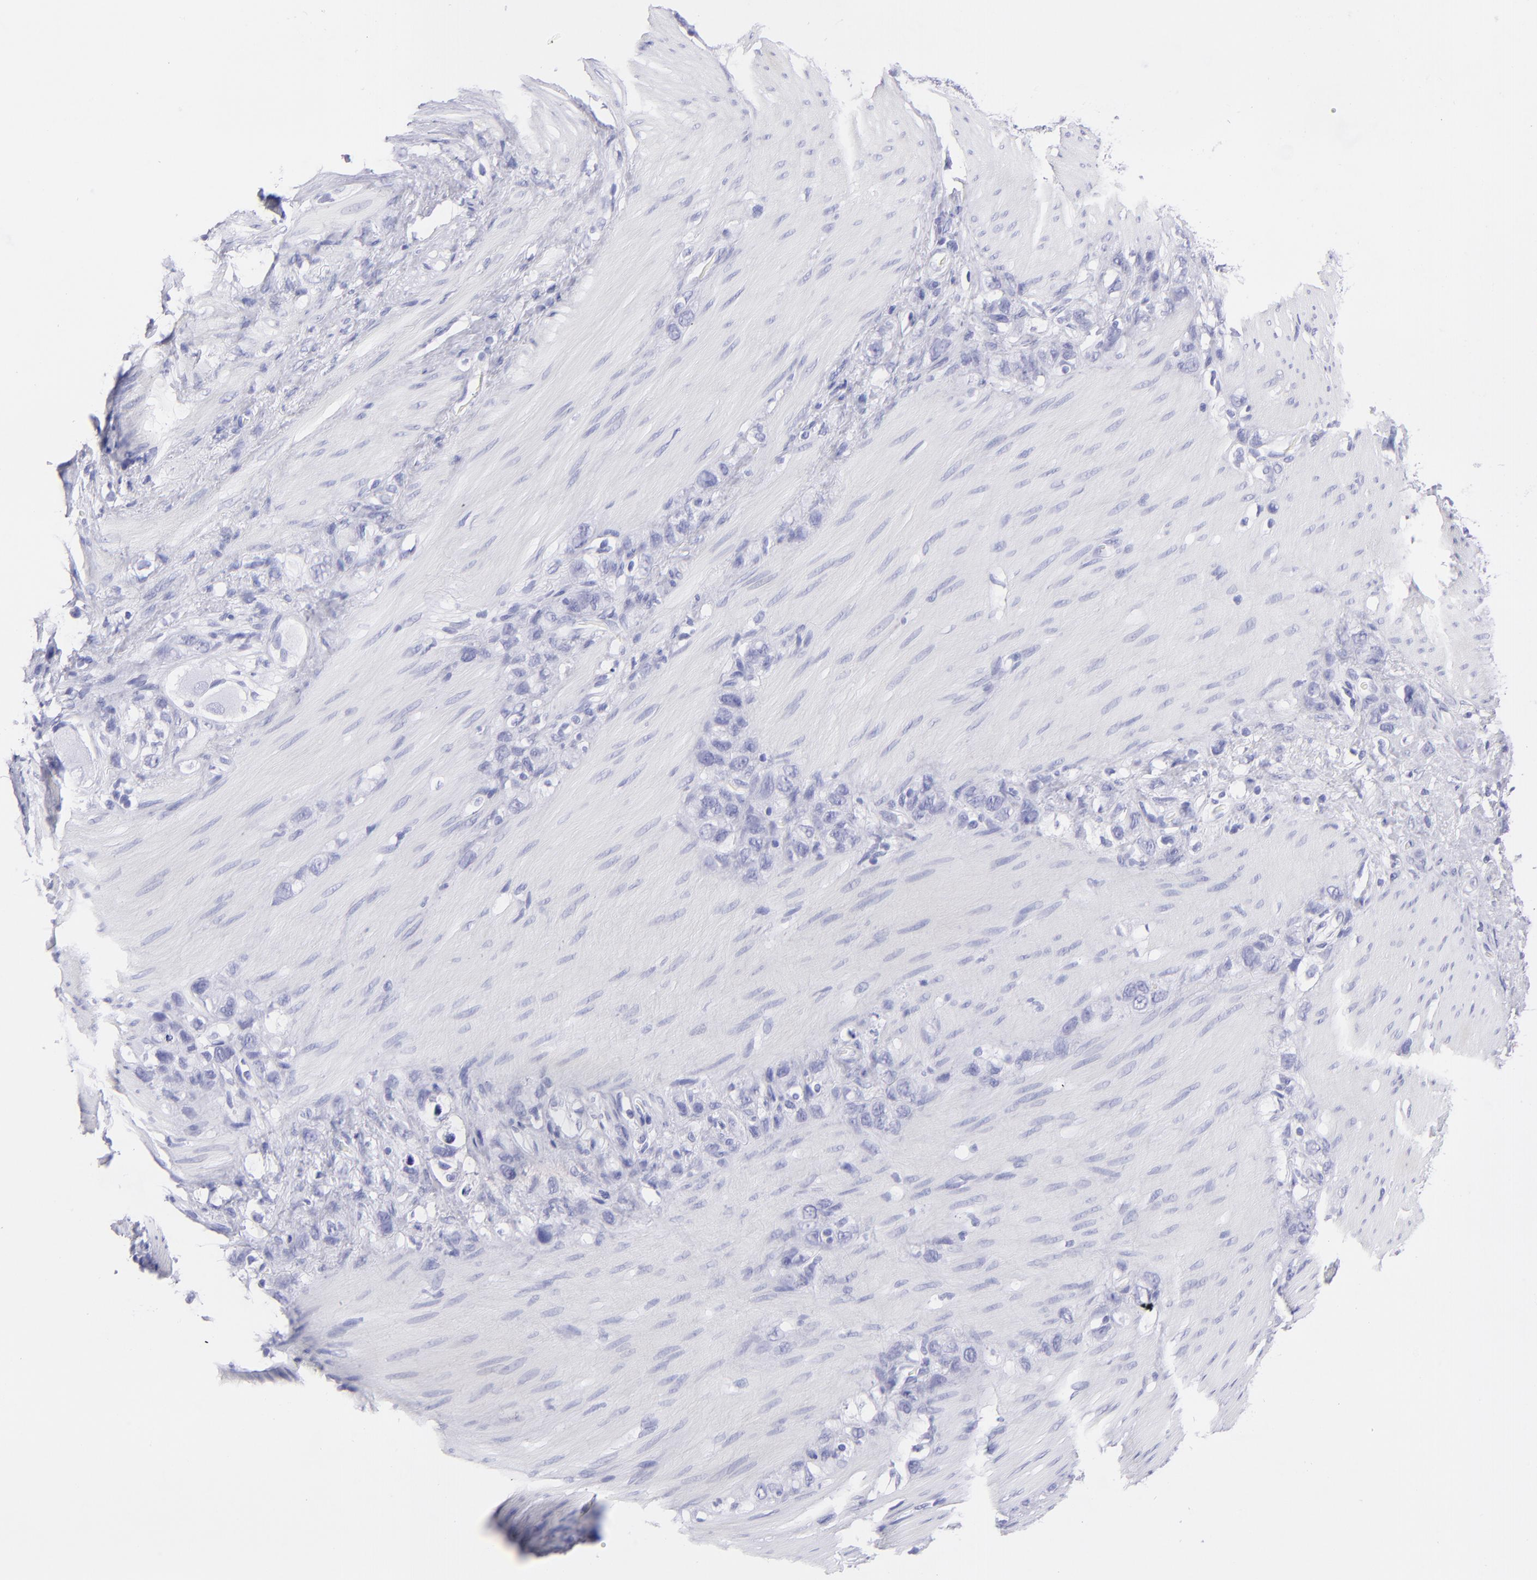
{"staining": {"intensity": "negative", "quantity": "none", "location": "none"}, "tissue": "stomach cancer", "cell_type": "Tumor cells", "image_type": "cancer", "snomed": [{"axis": "morphology", "description": "Normal tissue, NOS"}, {"axis": "morphology", "description": "Adenocarcinoma, NOS"}, {"axis": "morphology", "description": "Adenocarcinoma, High grade"}, {"axis": "topography", "description": "Stomach, upper"}, {"axis": "topography", "description": "Stomach"}], "caption": "Tumor cells show no significant positivity in stomach cancer.", "gene": "PIP", "patient": {"sex": "female", "age": 65}}